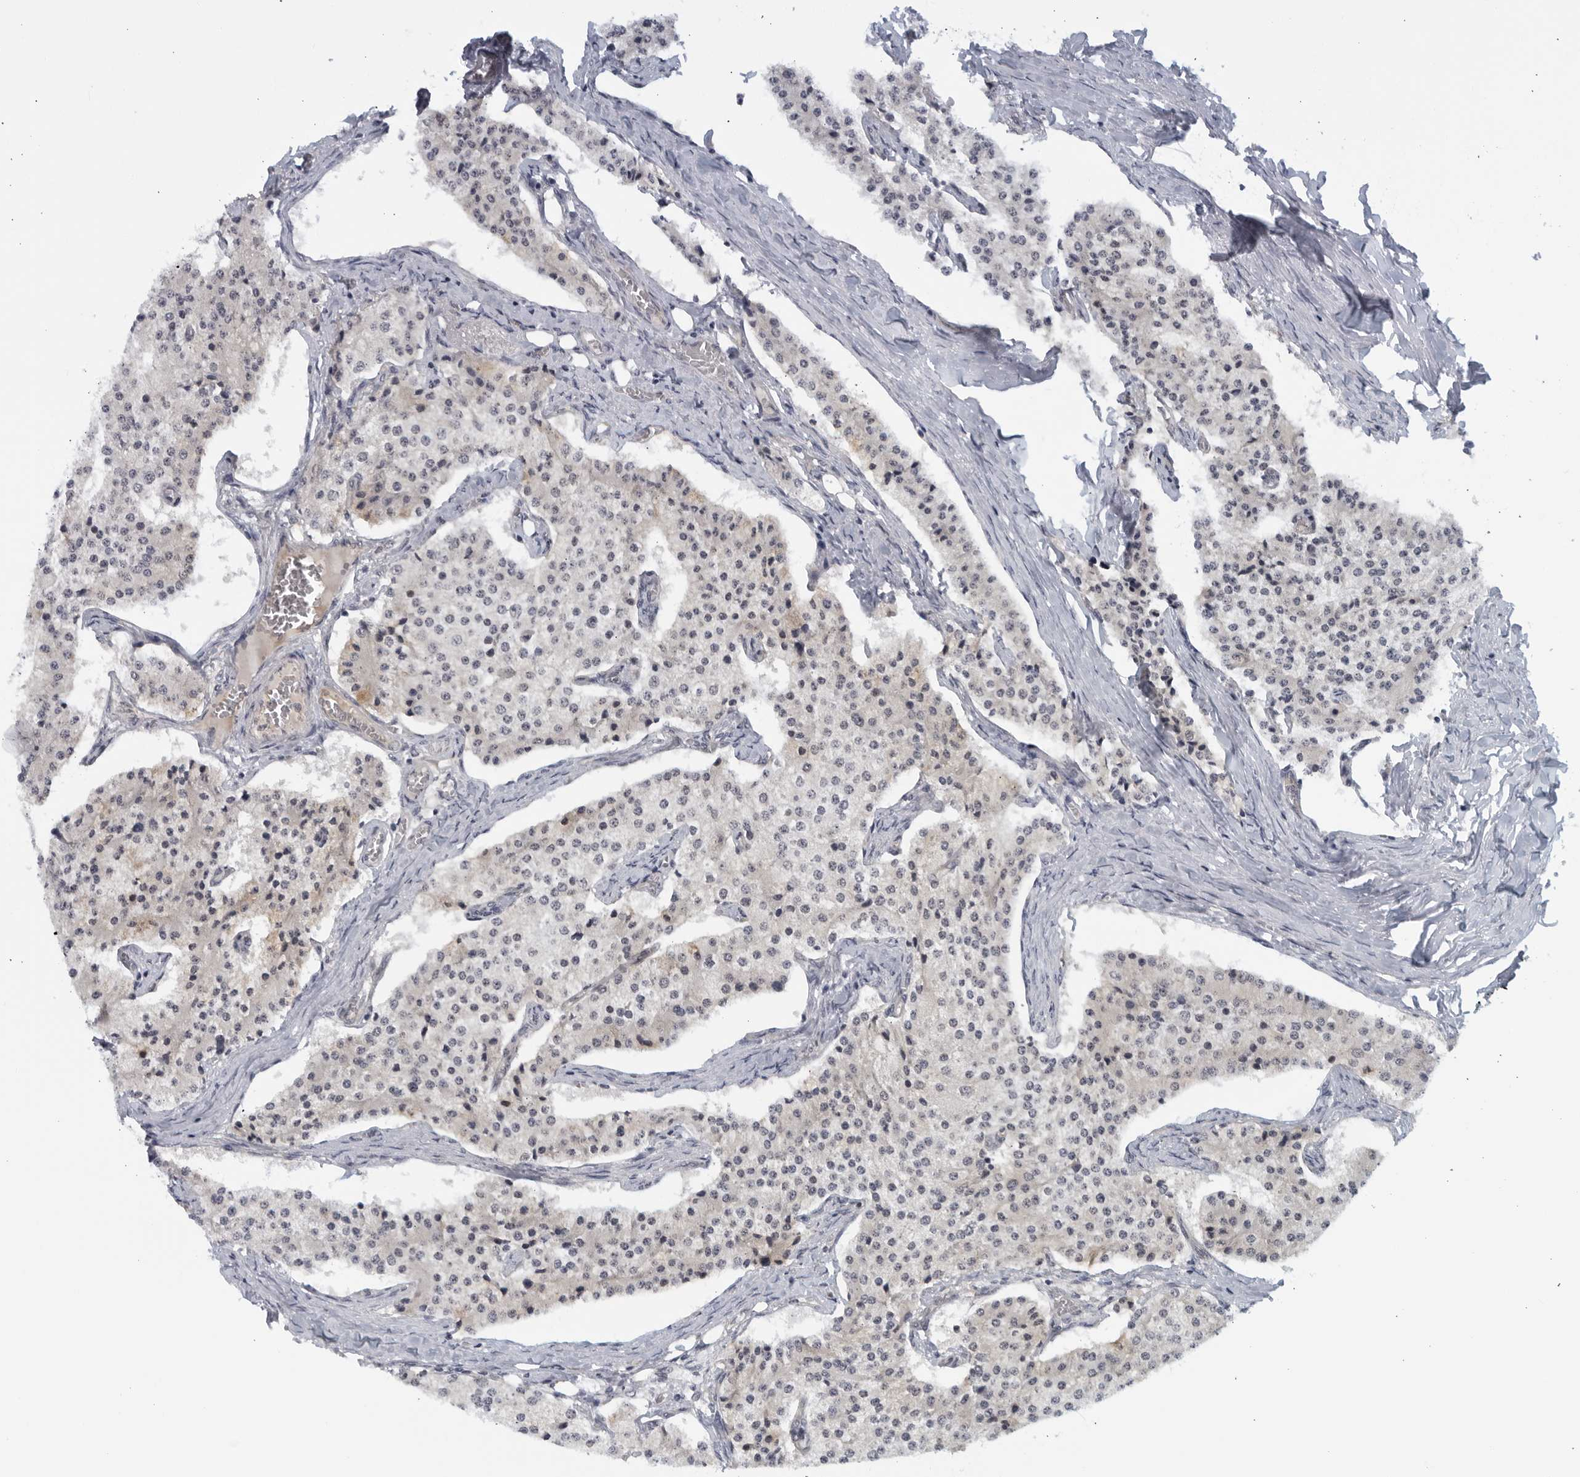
{"staining": {"intensity": "negative", "quantity": "none", "location": "none"}, "tissue": "carcinoid", "cell_type": "Tumor cells", "image_type": "cancer", "snomed": [{"axis": "morphology", "description": "Carcinoid, malignant, NOS"}, {"axis": "topography", "description": "Colon"}], "caption": "This image is of carcinoid (malignant) stained with immunohistochemistry (IHC) to label a protein in brown with the nuclei are counter-stained blue. There is no positivity in tumor cells.", "gene": "RC3H1", "patient": {"sex": "female", "age": 52}}